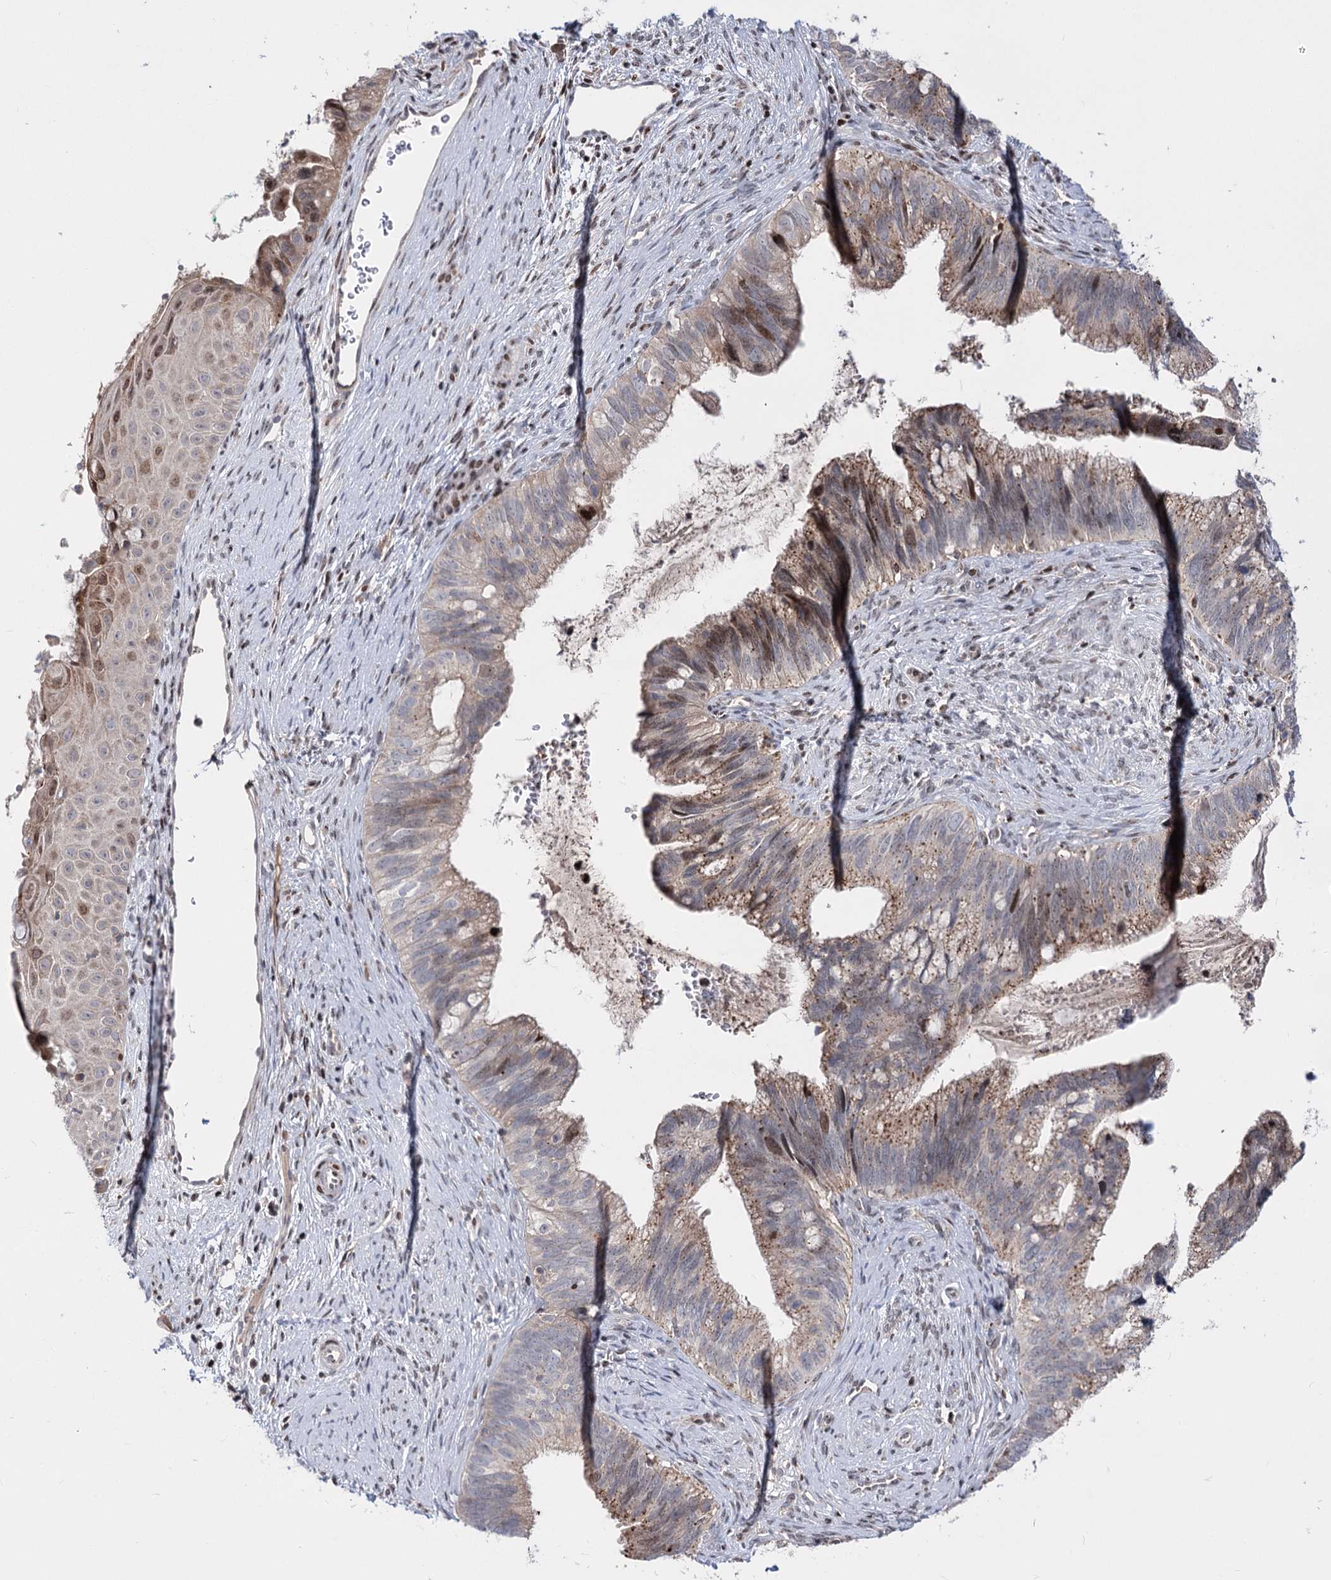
{"staining": {"intensity": "moderate", "quantity": "25%-75%", "location": "cytoplasmic/membranous"}, "tissue": "cervical cancer", "cell_type": "Tumor cells", "image_type": "cancer", "snomed": [{"axis": "morphology", "description": "Adenocarcinoma, NOS"}, {"axis": "topography", "description": "Cervix"}], "caption": "Adenocarcinoma (cervical) was stained to show a protein in brown. There is medium levels of moderate cytoplasmic/membranous staining in approximately 25%-75% of tumor cells. Using DAB (3,3'-diaminobenzidine) (brown) and hematoxylin (blue) stains, captured at high magnification using brightfield microscopy.", "gene": "ZFYVE27", "patient": {"sex": "female", "age": 42}}